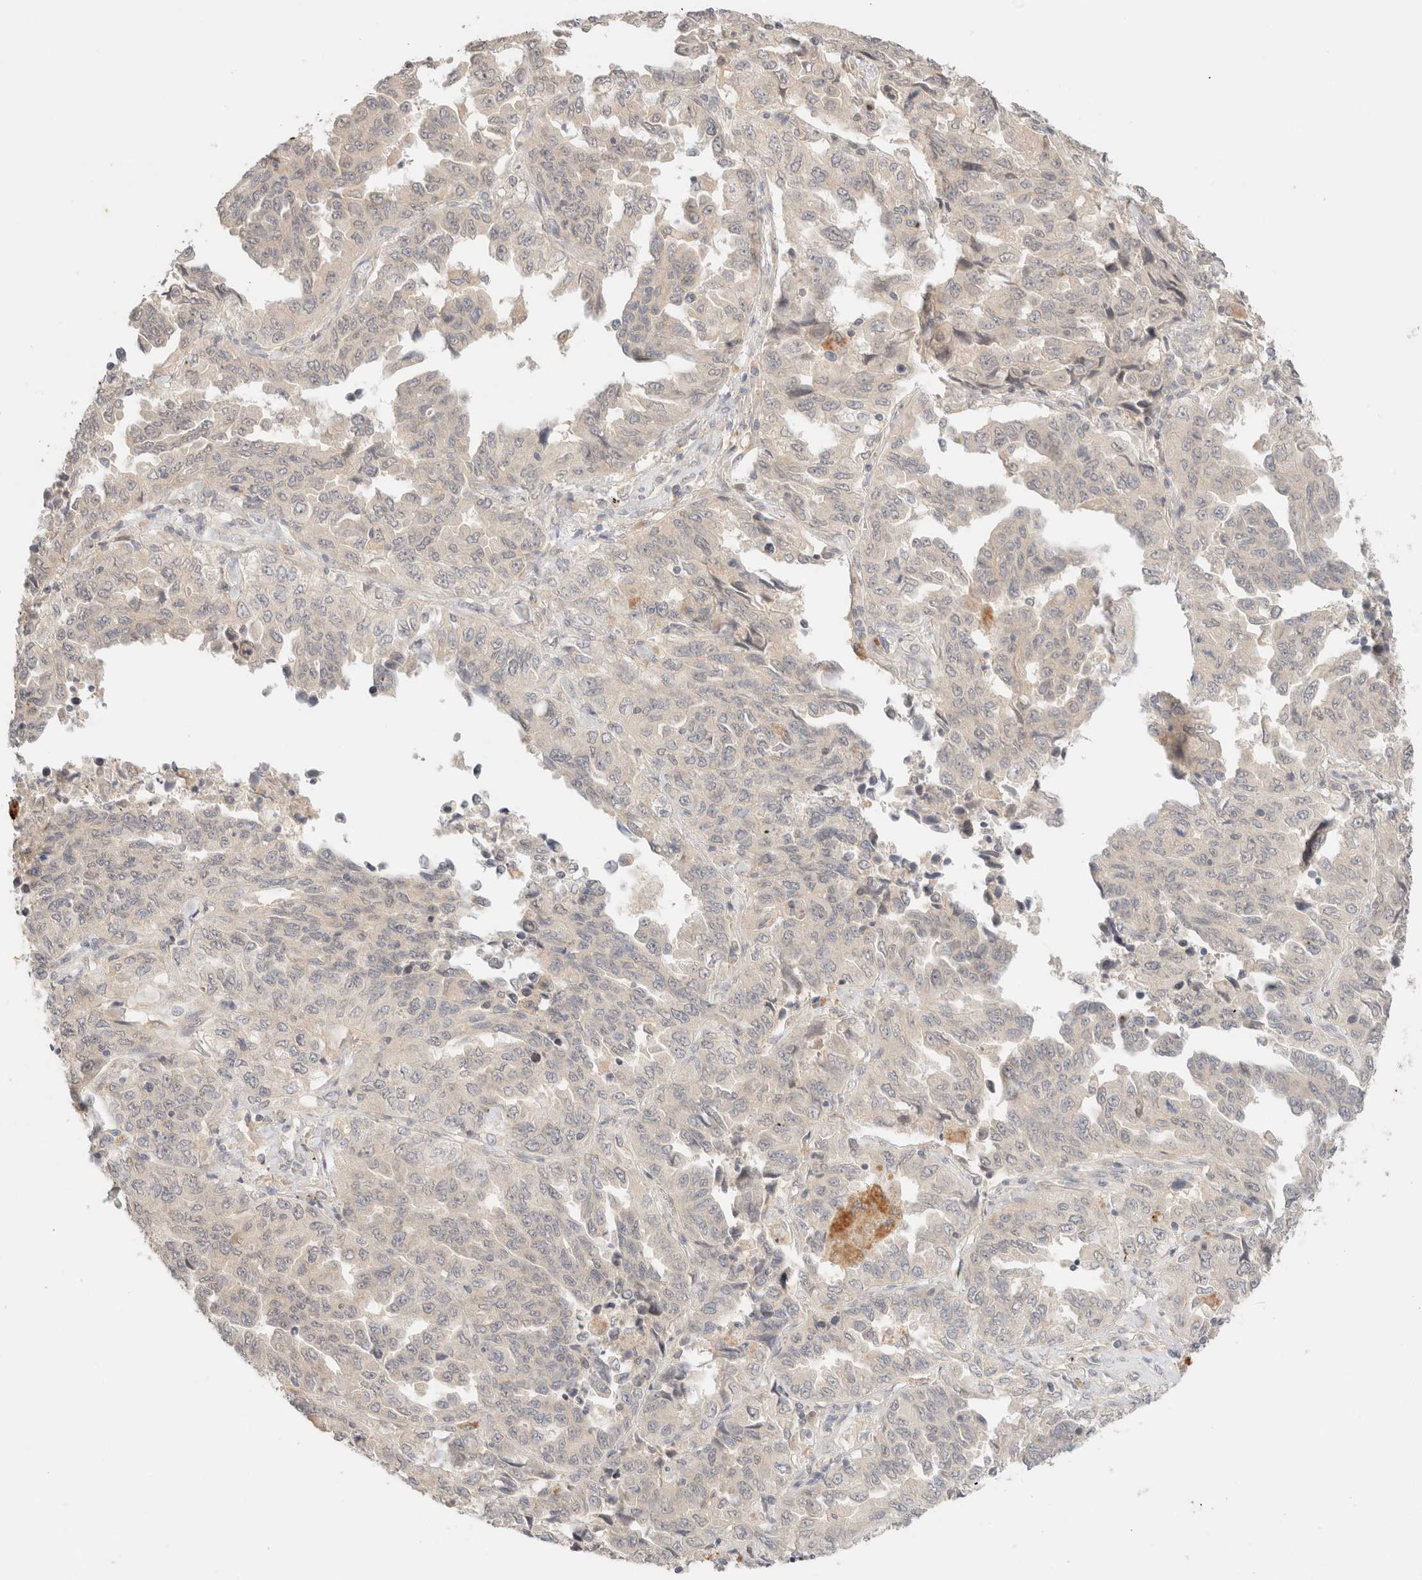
{"staining": {"intensity": "negative", "quantity": "none", "location": "none"}, "tissue": "lung cancer", "cell_type": "Tumor cells", "image_type": "cancer", "snomed": [{"axis": "morphology", "description": "Adenocarcinoma, NOS"}, {"axis": "topography", "description": "Lung"}], "caption": "Lung adenocarcinoma was stained to show a protein in brown. There is no significant staining in tumor cells.", "gene": "SARM1", "patient": {"sex": "female", "age": 51}}